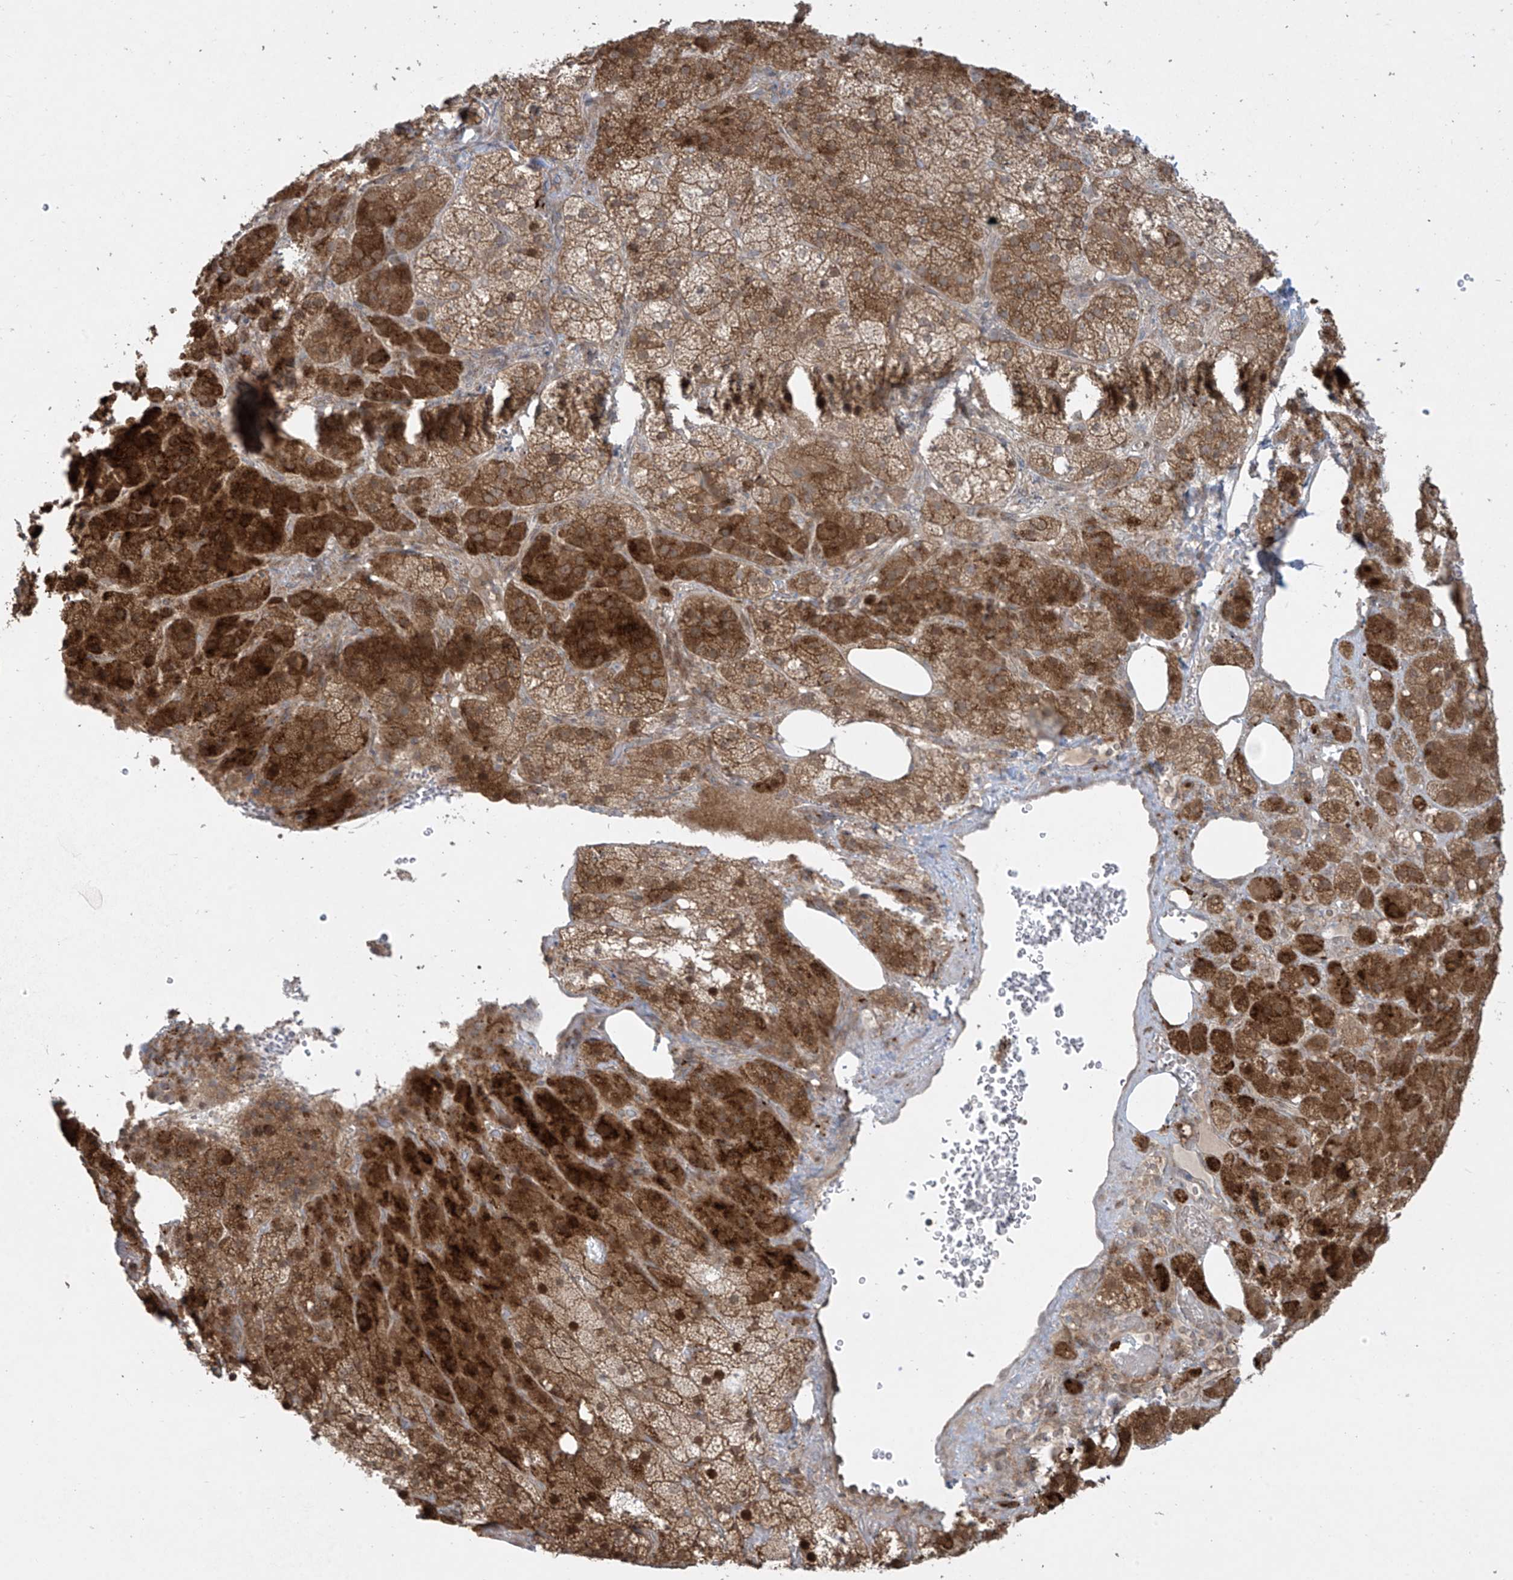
{"staining": {"intensity": "strong", "quantity": ">75%", "location": "cytoplasmic/membranous,nuclear"}, "tissue": "adrenal gland", "cell_type": "Glandular cells", "image_type": "normal", "snomed": [{"axis": "morphology", "description": "Normal tissue, NOS"}, {"axis": "topography", "description": "Adrenal gland"}], "caption": "Protein expression analysis of normal adrenal gland exhibits strong cytoplasmic/membranous,nuclear positivity in about >75% of glandular cells. The staining was performed using DAB, with brown indicating positive protein expression. Nuclei are stained blue with hematoxylin.", "gene": "PPAT", "patient": {"sex": "female", "age": 59}}